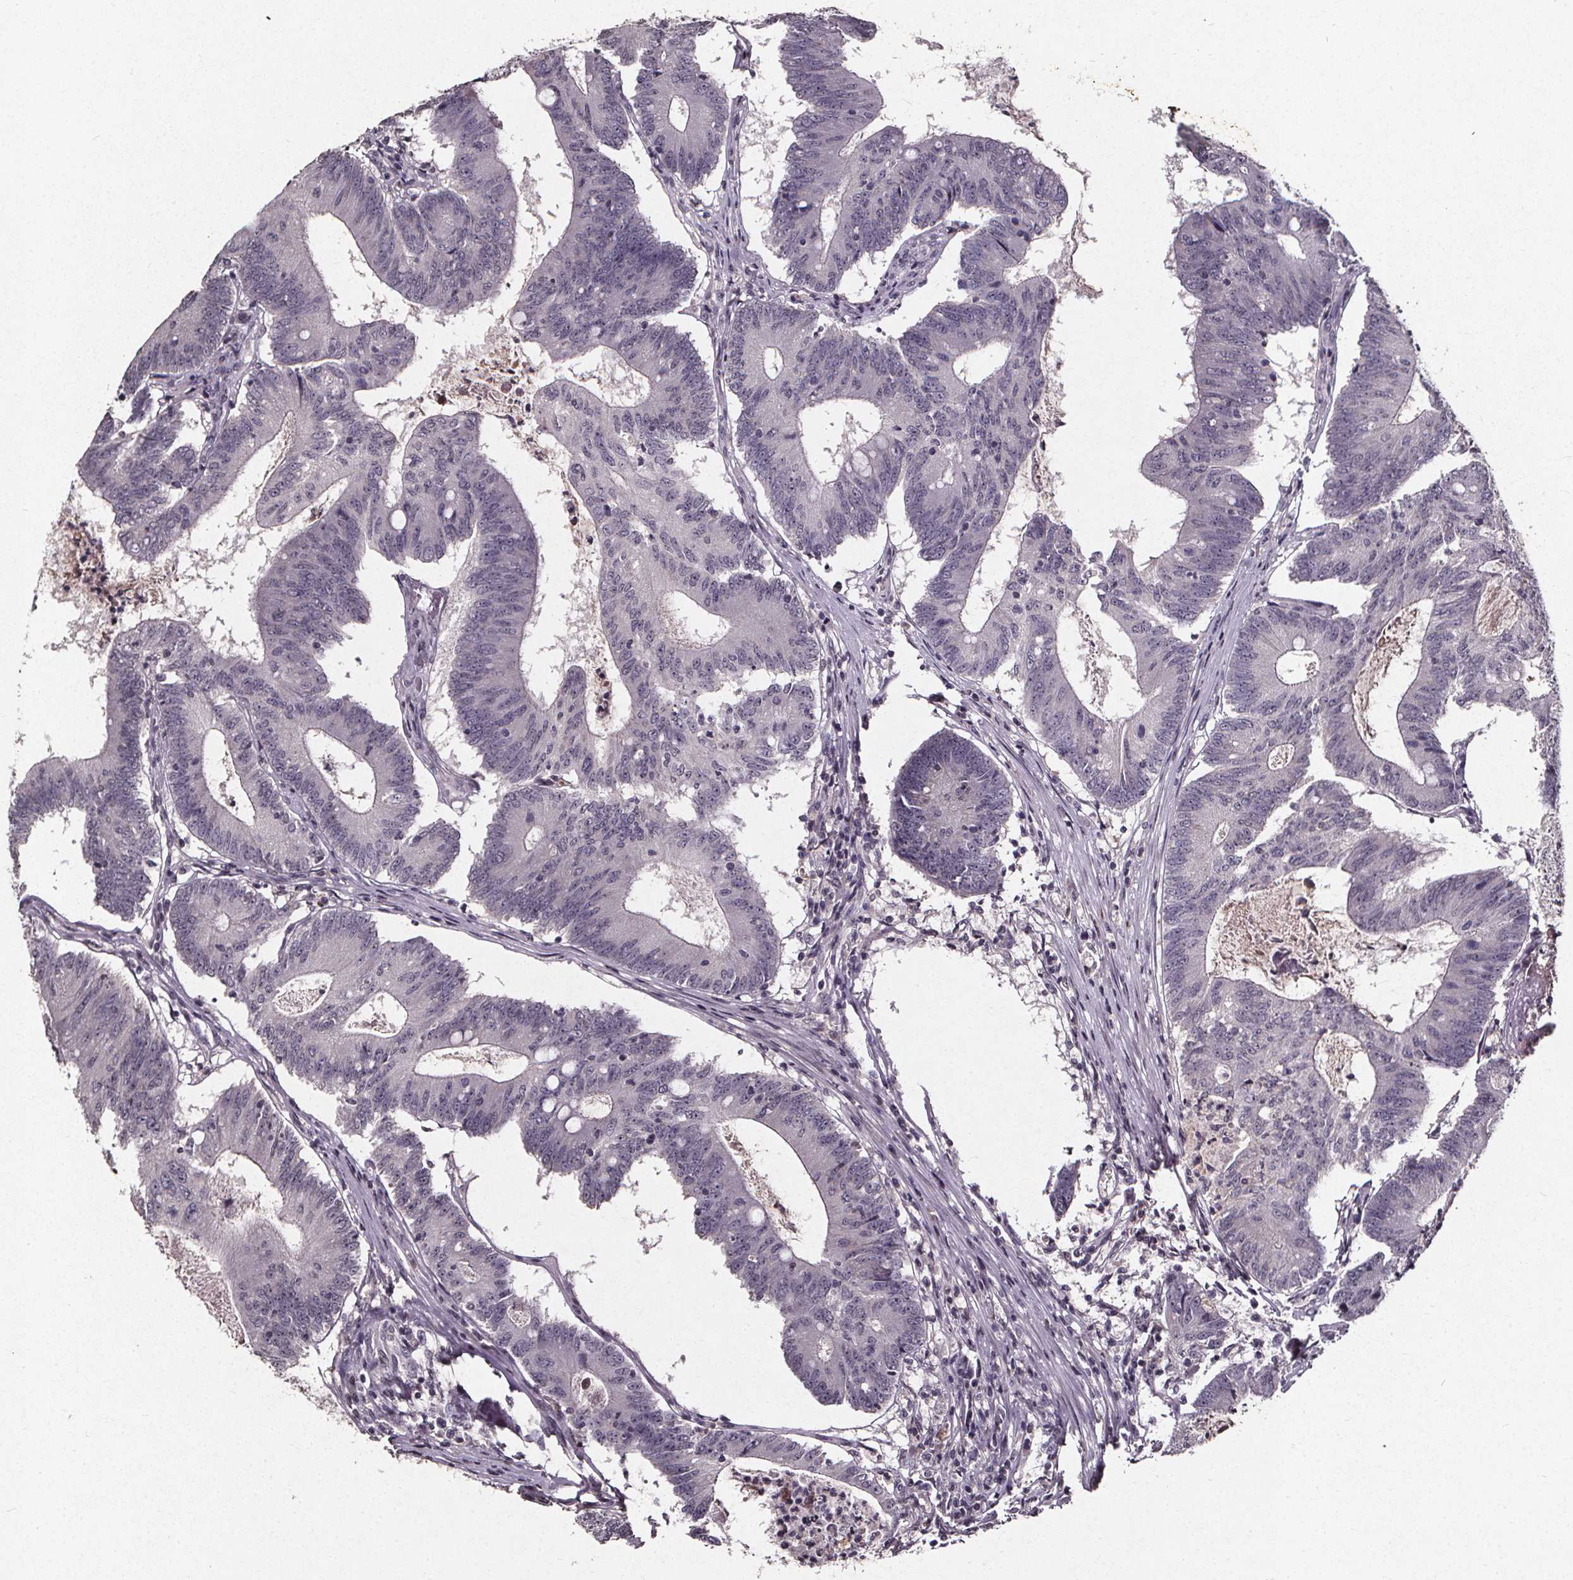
{"staining": {"intensity": "negative", "quantity": "none", "location": "none"}, "tissue": "colorectal cancer", "cell_type": "Tumor cells", "image_type": "cancer", "snomed": [{"axis": "morphology", "description": "Adenocarcinoma, NOS"}, {"axis": "topography", "description": "Colon"}], "caption": "IHC of human adenocarcinoma (colorectal) displays no expression in tumor cells. (DAB (3,3'-diaminobenzidine) immunohistochemistry (IHC), high magnification).", "gene": "SPAG8", "patient": {"sex": "female", "age": 70}}